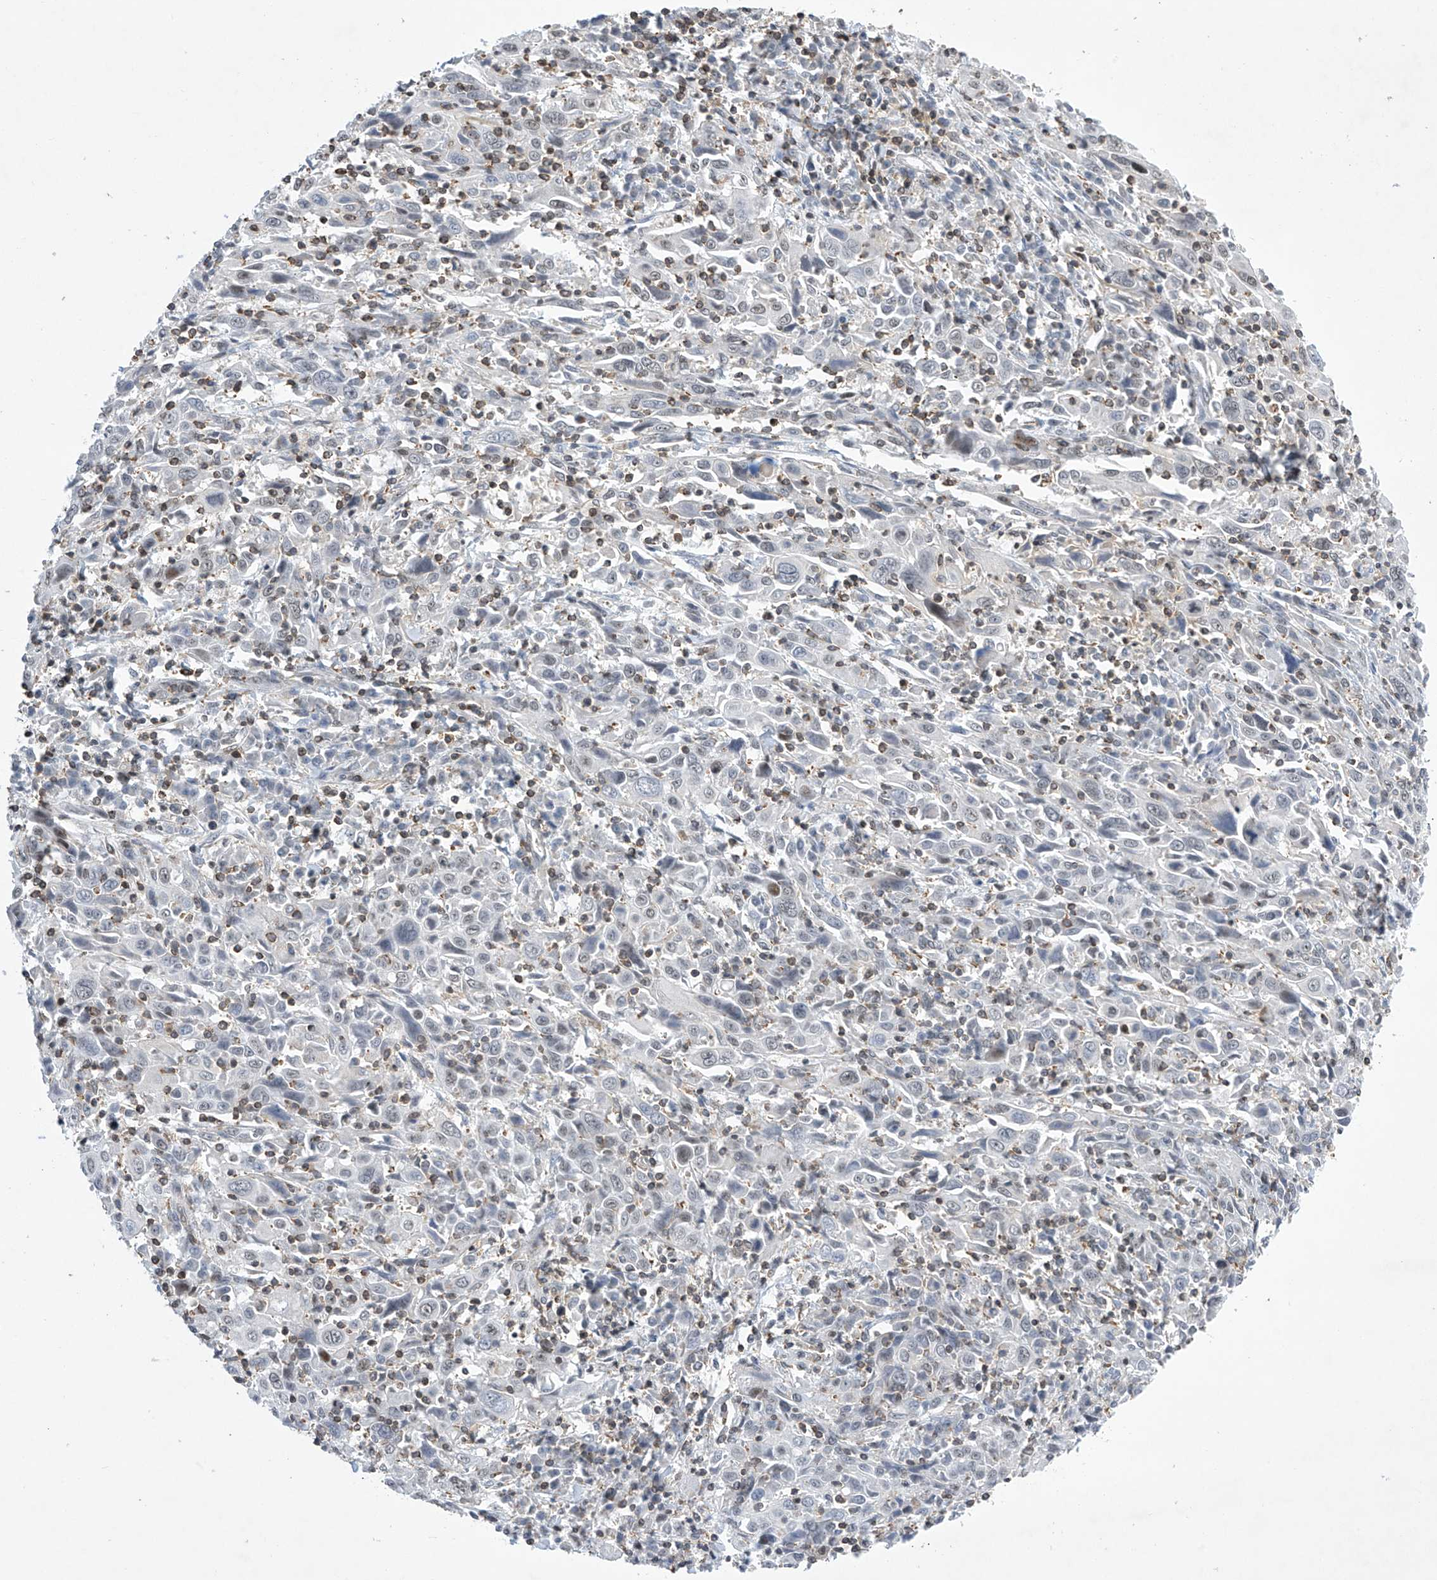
{"staining": {"intensity": "negative", "quantity": "none", "location": "none"}, "tissue": "cervical cancer", "cell_type": "Tumor cells", "image_type": "cancer", "snomed": [{"axis": "morphology", "description": "Squamous cell carcinoma, NOS"}, {"axis": "topography", "description": "Cervix"}], "caption": "Protein analysis of cervical squamous cell carcinoma shows no significant staining in tumor cells.", "gene": "MSL3", "patient": {"sex": "female", "age": 46}}